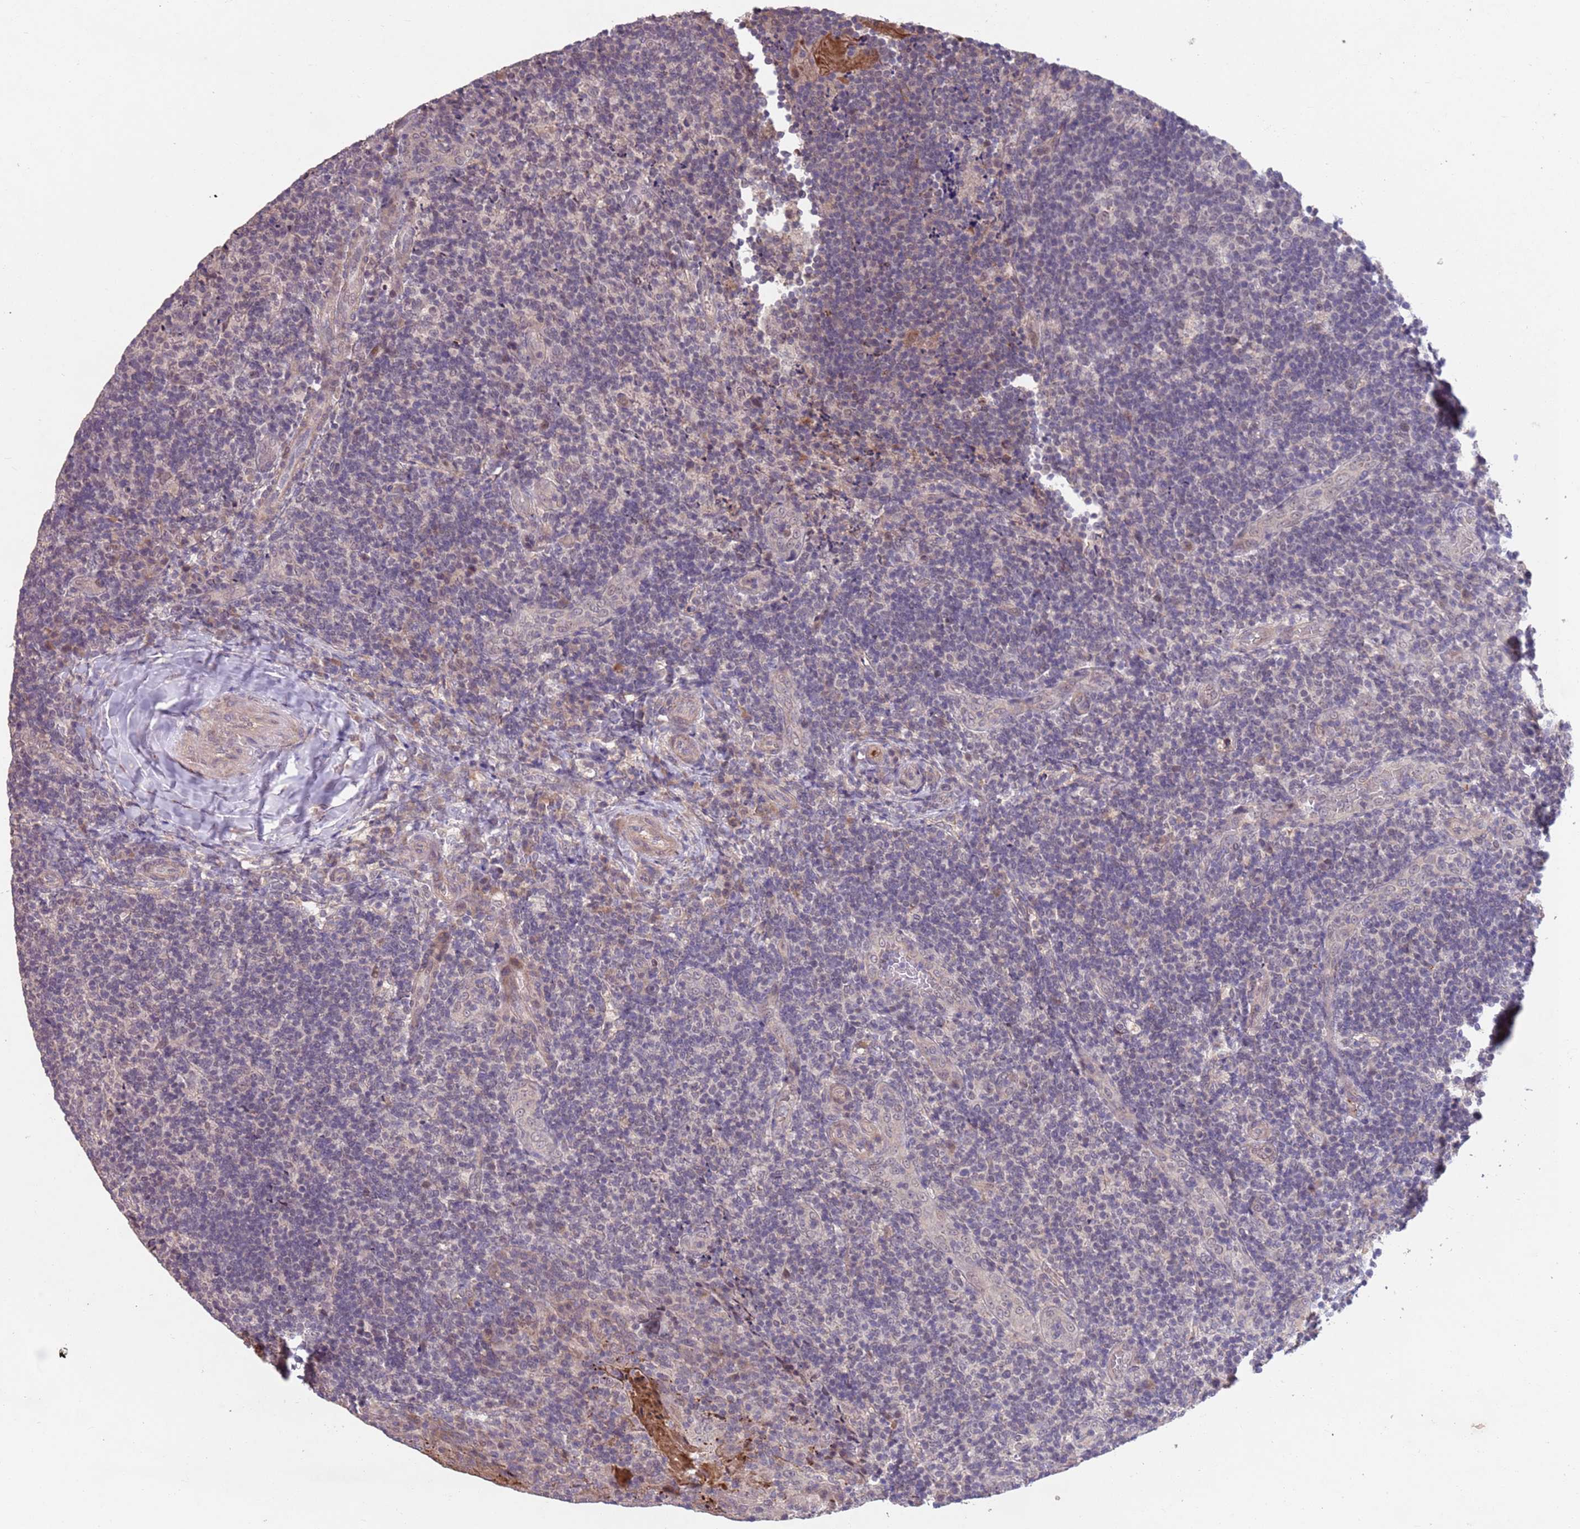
{"staining": {"intensity": "weak", "quantity": "<25%", "location": "cytoplasmic/membranous"}, "tissue": "tonsil", "cell_type": "Germinal center cells", "image_type": "normal", "snomed": [{"axis": "morphology", "description": "Normal tissue, NOS"}, {"axis": "topography", "description": "Tonsil"}], "caption": "Human tonsil stained for a protein using immunohistochemistry (IHC) demonstrates no positivity in germinal center cells.", "gene": "MEI1", "patient": {"sex": "male", "age": 17}}